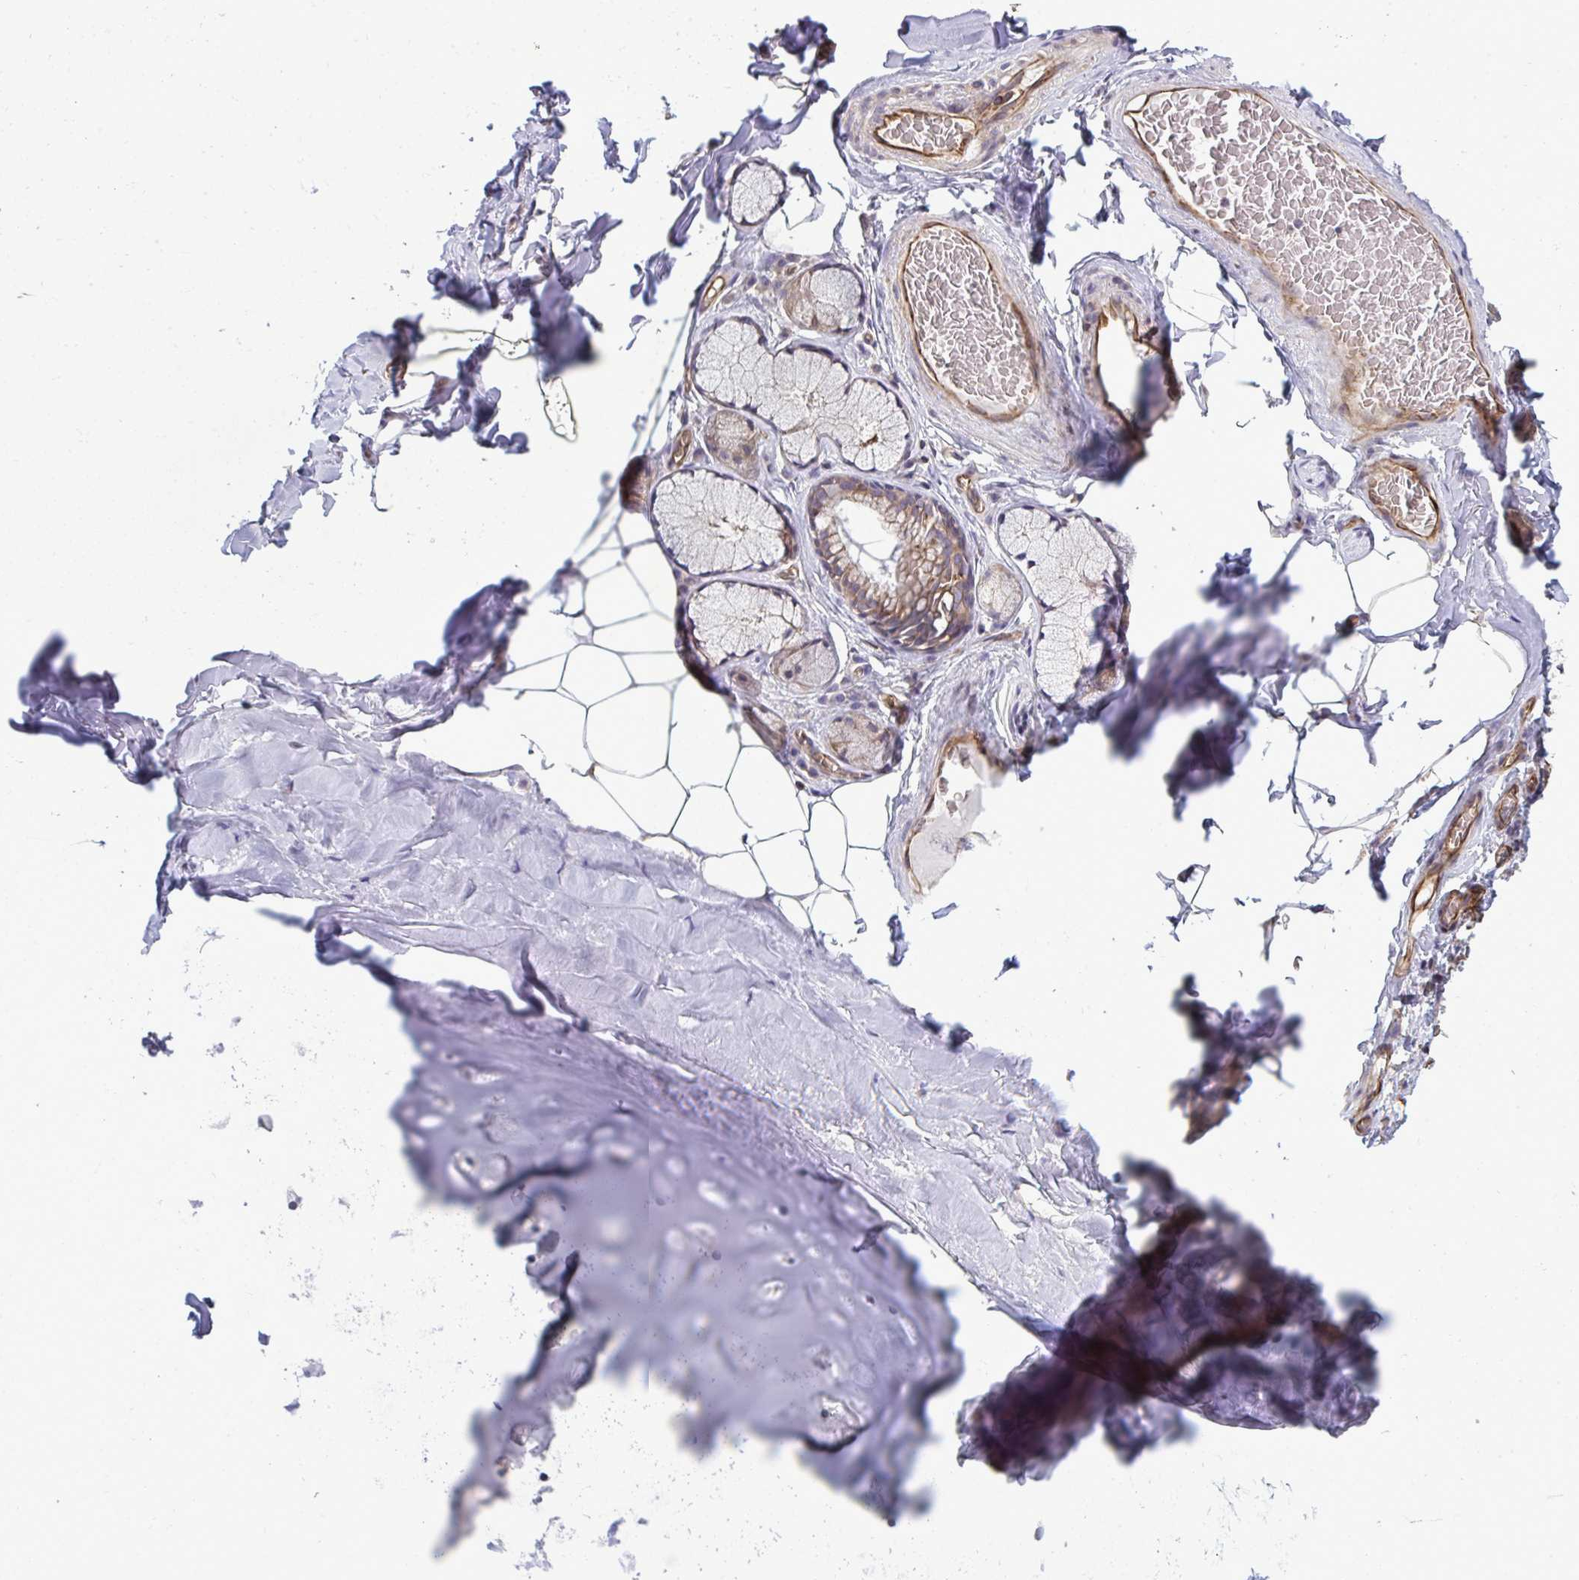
{"staining": {"intensity": "negative", "quantity": "none", "location": "none"}, "tissue": "adipose tissue", "cell_type": "Adipocytes", "image_type": "normal", "snomed": [{"axis": "morphology", "description": "Normal tissue, NOS"}, {"axis": "topography", "description": "Cartilage tissue"}, {"axis": "topography", "description": "Bronchus"}, {"axis": "topography", "description": "Peripheral nerve tissue"}], "caption": "An image of adipose tissue stained for a protein exhibits no brown staining in adipocytes. Nuclei are stained in blue.", "gene": "FUT10", "patient": {"sex": "male", "age": 67}}